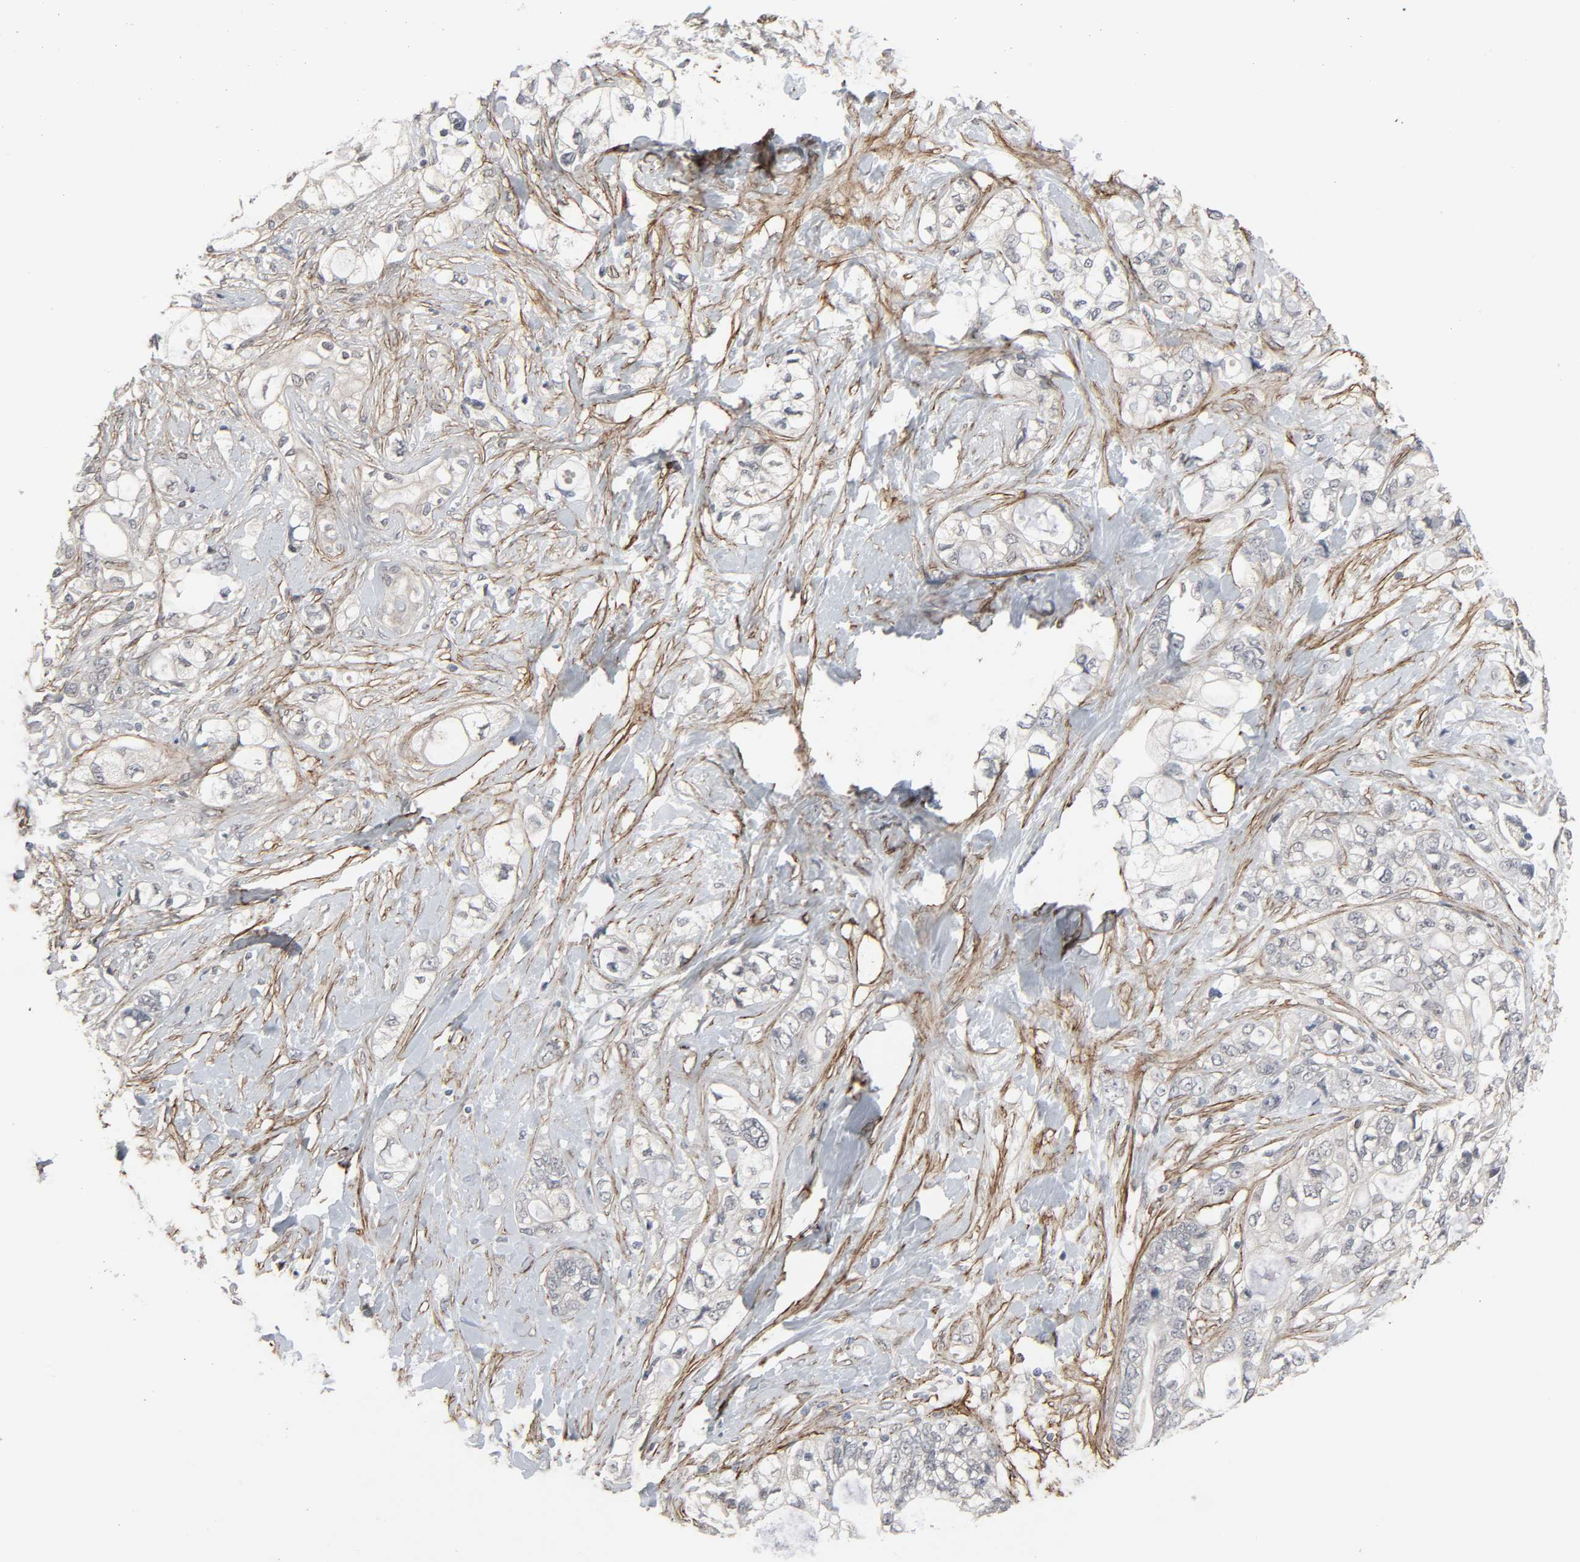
{"staining": {"intensity": "negative", "quantity": "none", "location": "none"}, "tissue": "pancreatic cancer", "cell_type": "Tumor cells", "image_type": "cancer", "snomed": [{"axis": "morphology", "description": "Adenocarcinoma, NOS"}, {"axis": "topography", "description": "Pancreas"}], "caption": "The image reveals no staining of tumor cells in pancreatic cancer.", "gene": "ZNF222", "patient": {"sex": "male", "age": 70}}